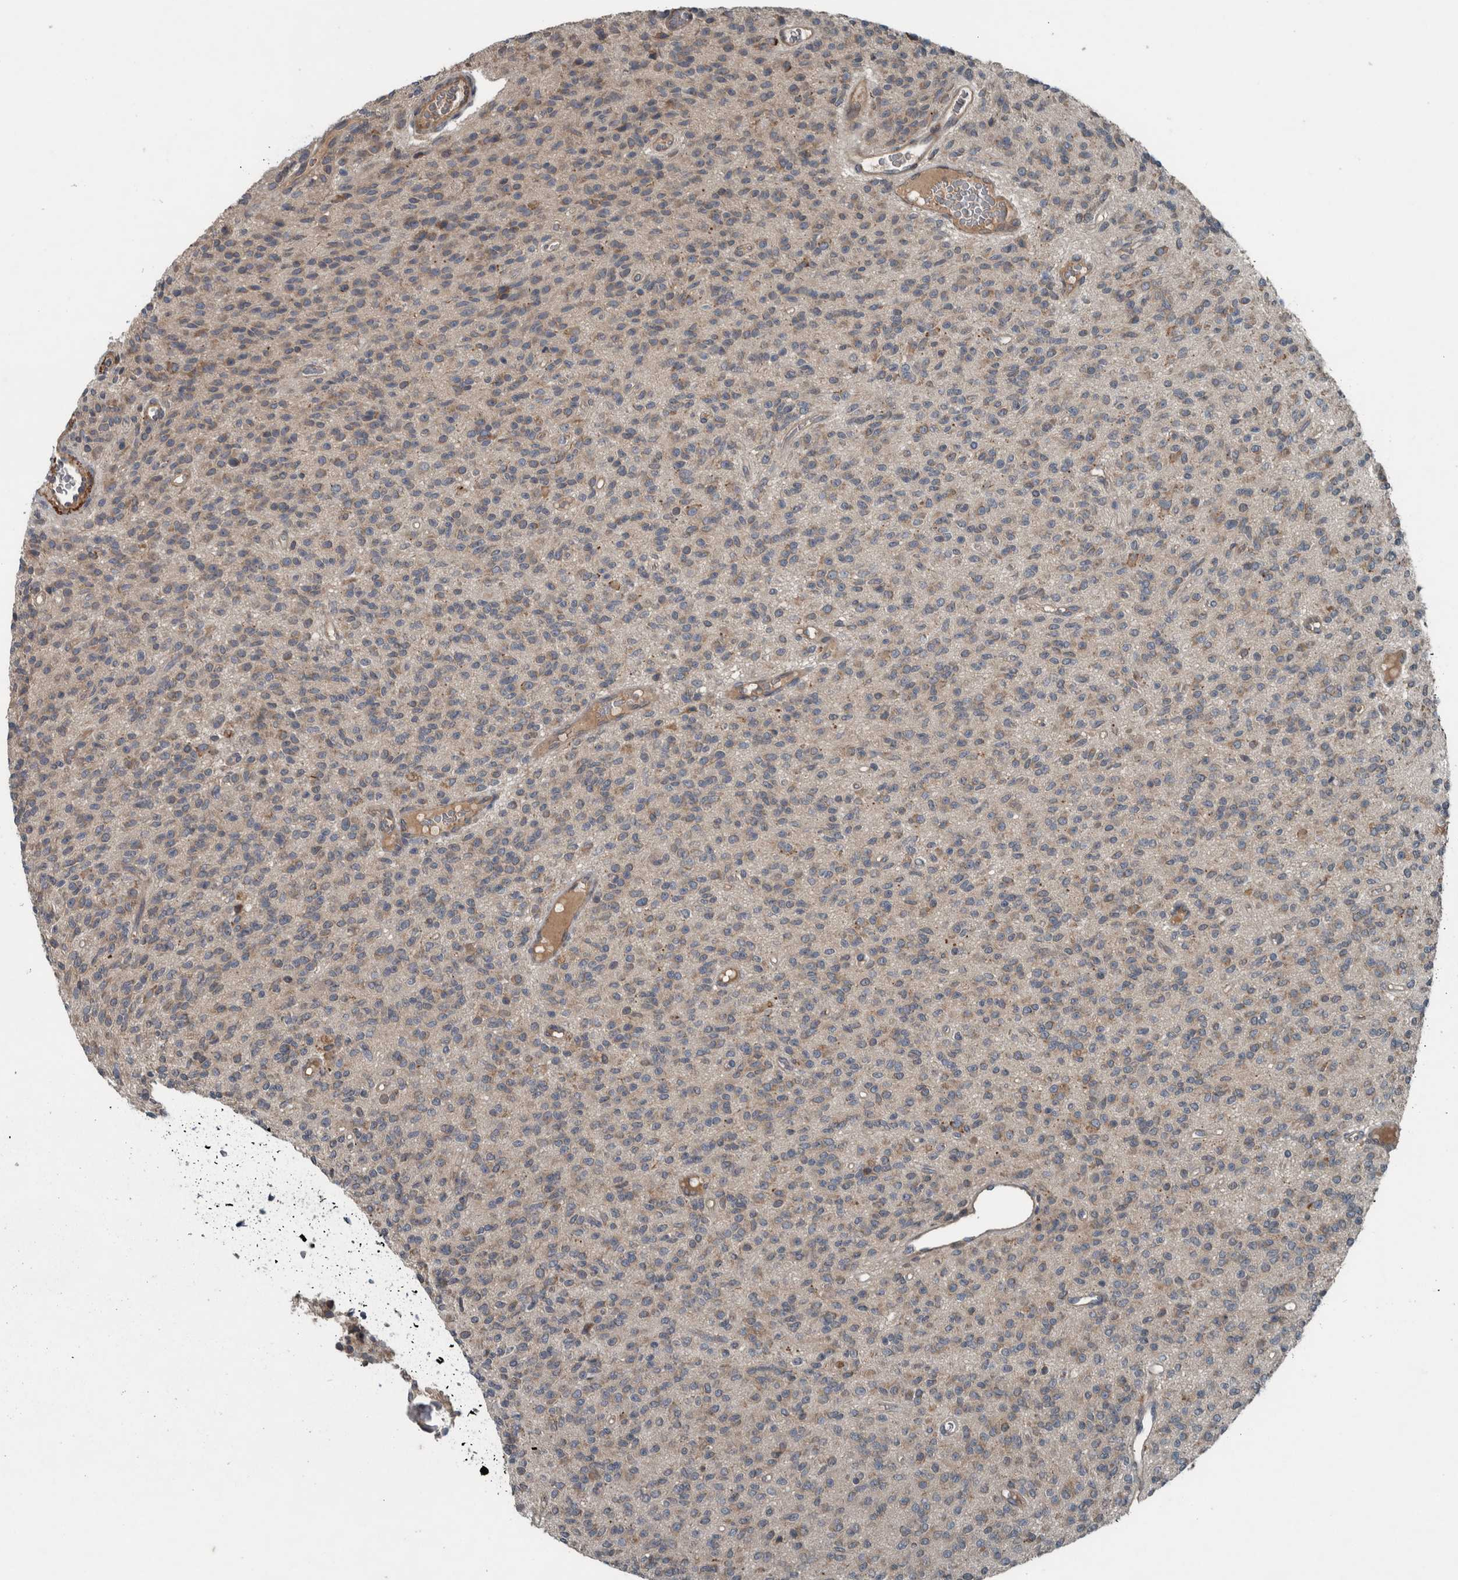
{"staining": {"intensity": "weak", "quantity": "25%-75%", "location": "cytoplasmic/membranous"}, "tissue": "glioma", "cell_type": "Tumor cells", "image_type": "cancer", "snomed": [{"axis": "morphology", "description": "Glioma, malignant, High grade"}, {"axis": "topography", "description": "Brain"}], "caption": "Immunohistochemical staining of glioma shows weak cytoplasmic/membranous protein staining in about 25%-75% of tumor cells. Immunohistochemistry stains the protein of interest in brown and the nuclei are stained blue.", "gene": "EXOC8", "patient": {"sex": "male", "age": 34}}